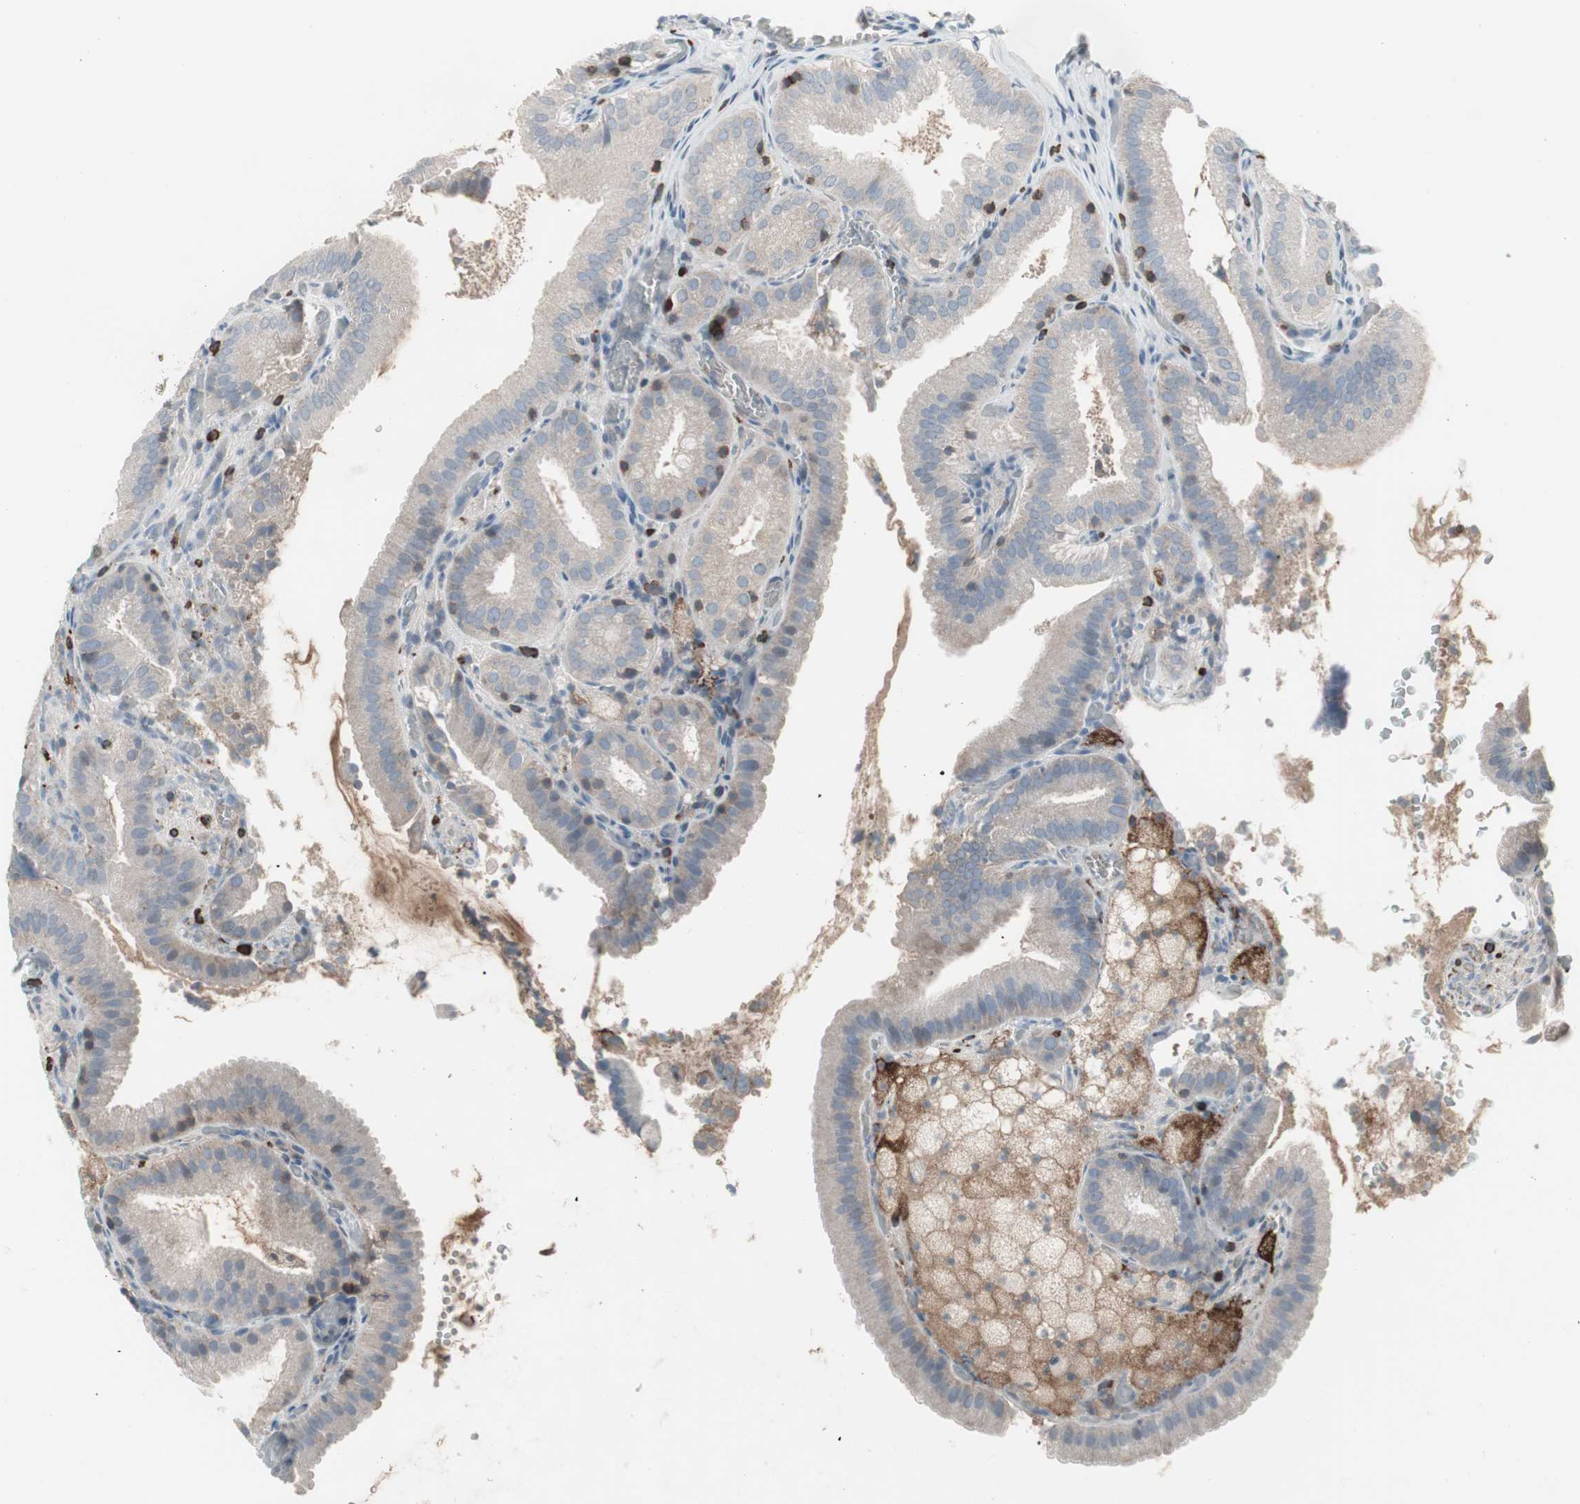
{"staining": {"intensity": "weak", "quantity": ">75%", "location": "cytoplasmic/membranous"}, "tissue": "gallbladder", "cell_type": "Glandular cells", "image_type": "normal", "snomed": [{"axis": "morphology", "description": "Normal tissue, NOS"}, {"axis": "topography", "description": "Gallbladder"}], "caption": "DAB immunohistochemical staining of normal human gallbladder displays weak cytoplasmic/membranous protein positivity in about >75% of glandular cells.", "gene": "ZSCAN32", "patient": {"sex": "male", "age": 54}}